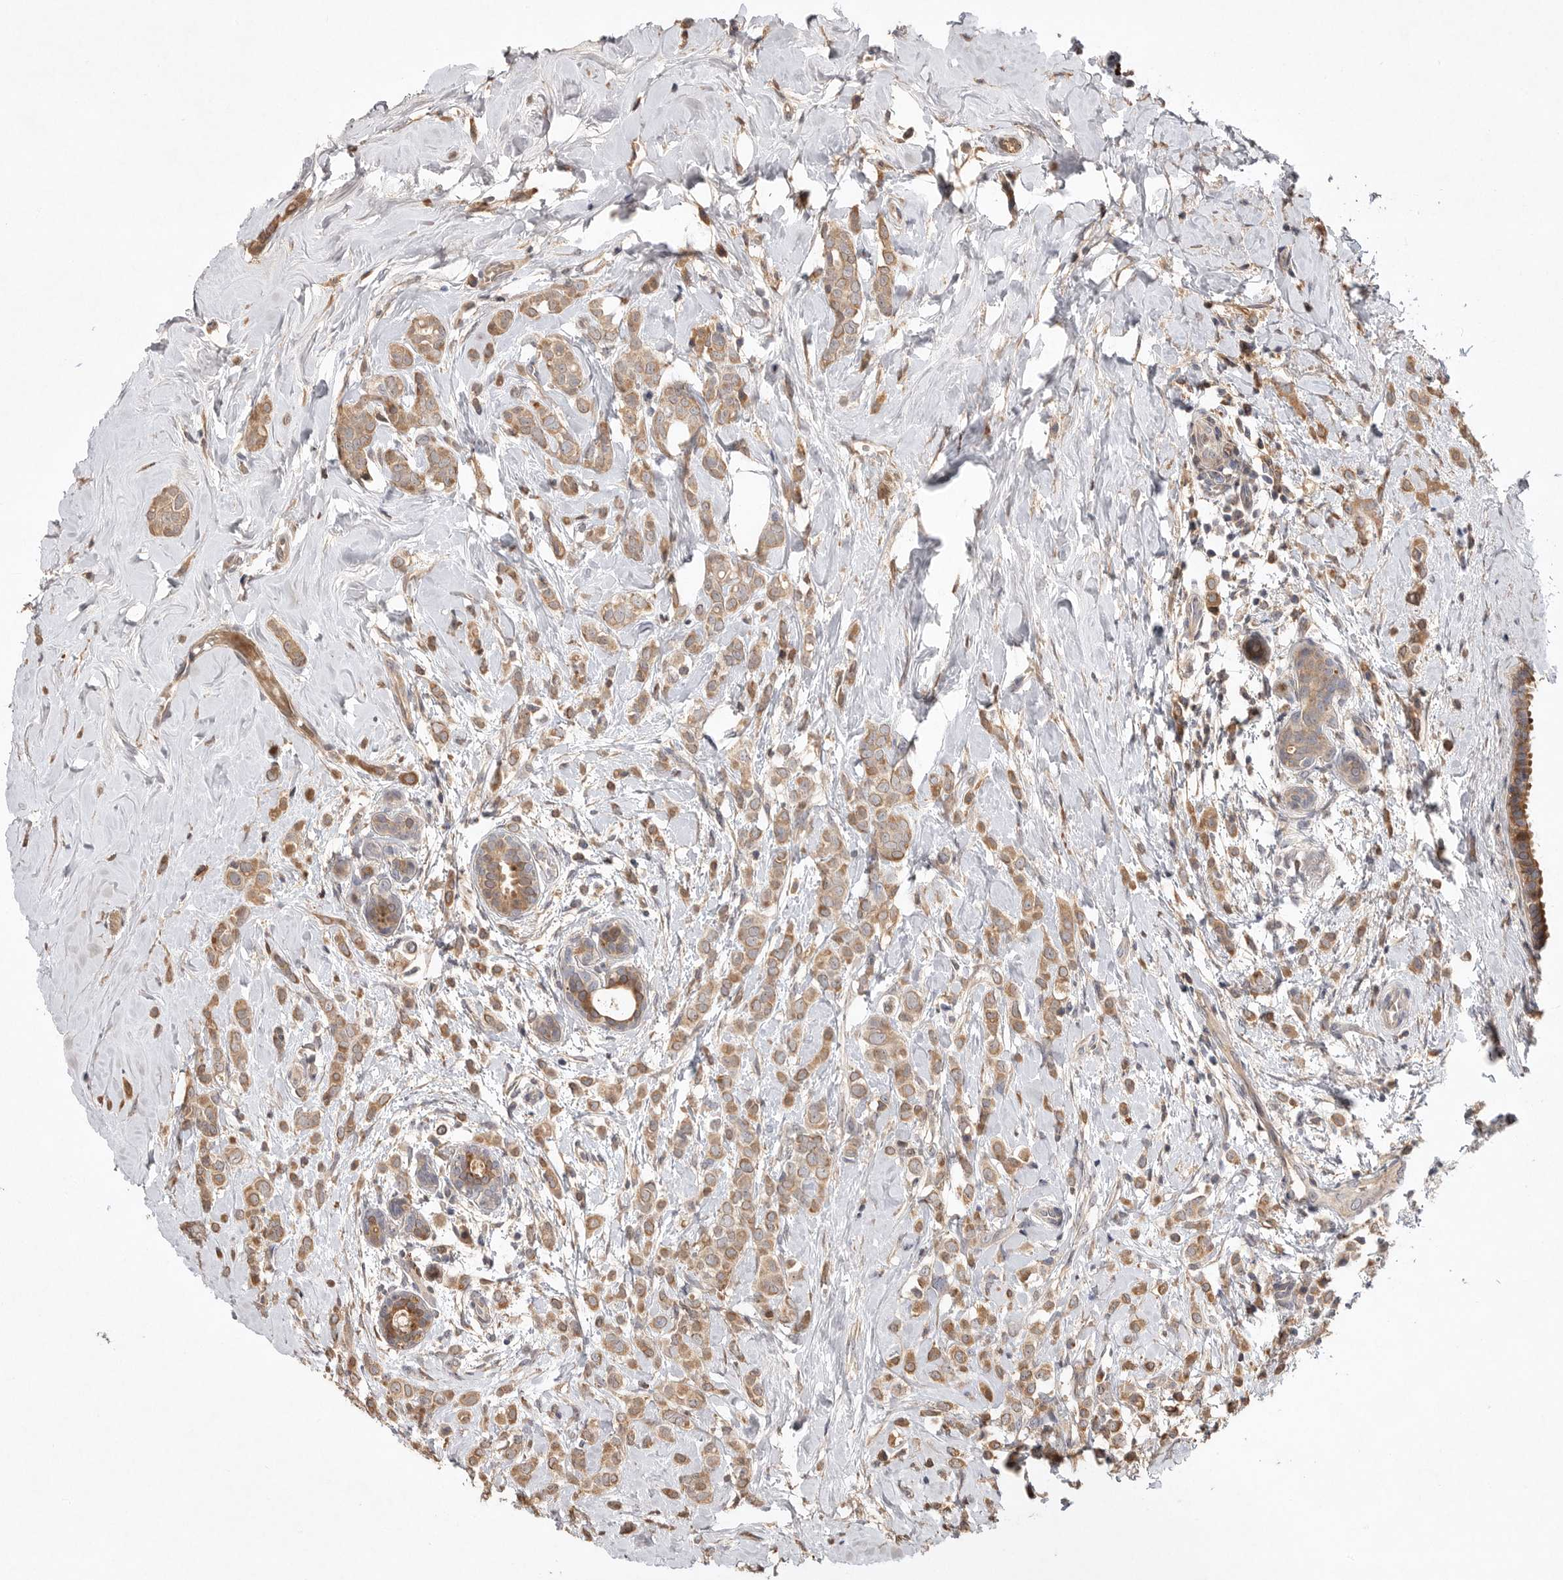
{"staining": {"intensity": "moderate", "quantity": ">75%", "location": "cytoplasmic/membranous"}, "tissue": "breast cancer", "cell_type": "Tumor cells", "image_type": "cancer", "snomed": [{"axis": "morphology", "description": "Lobular carcinoma"}, {"axis": "topography", "description": "Breast"}], "caption": "Brown immunohistochemical staining in human lobular carcinoma (breast) shows moderate cytoplasmic/membranous positivity in approximately >75% of tumor cells. Immunohistochemistry (ihc) stains the protein in brown and the nuclei are stained blue.", "gene": "VN1R4", "patient": {"sex": "female", "age": 47}}